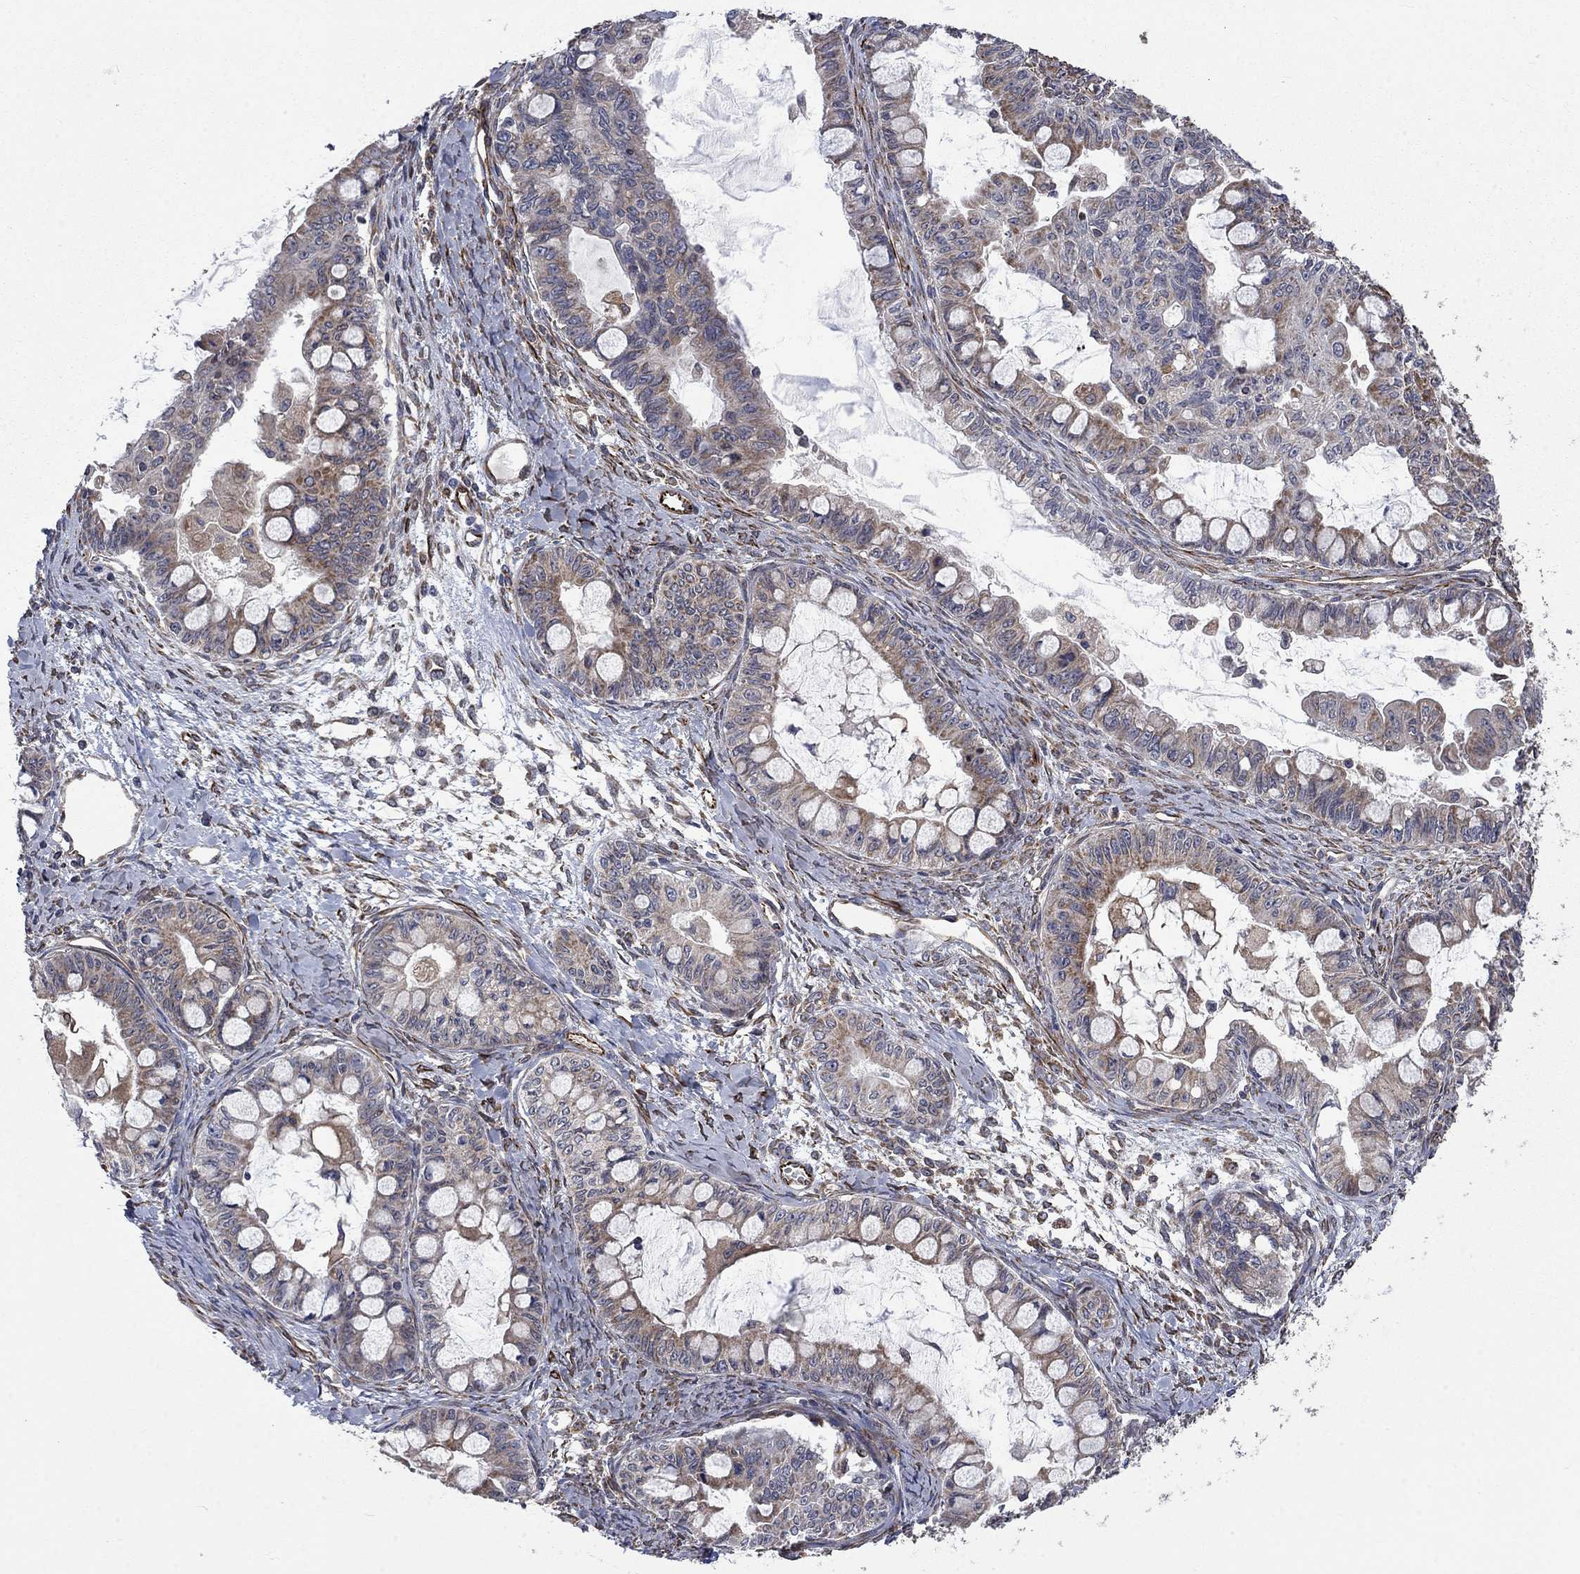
{"staining": {"intensity": "weak", "quantity": "25%-75%", "location": "cytoplasmic/membranous"}, "tissue": "ovarian cancer", "cell_type": "Tumor cells", "image_type": "cancer", "snomed": [{"axis": "morphology", "description": "Cystadenocarcinoma, mucinous, NOS"}, {"axis": "topography", "description": "Ovary"}], "caption": "The micrograph exhibits a brown stain indicating the presence of a protein in the cytoplasmic/membranous of tumor cells in mucinous cystadenocarcinoma (ovarian). (DAB IHC with brightfield microscopy, high magnification).", "gene": "NDUFC1", "patient": {"sex": "female", "age": 63}}